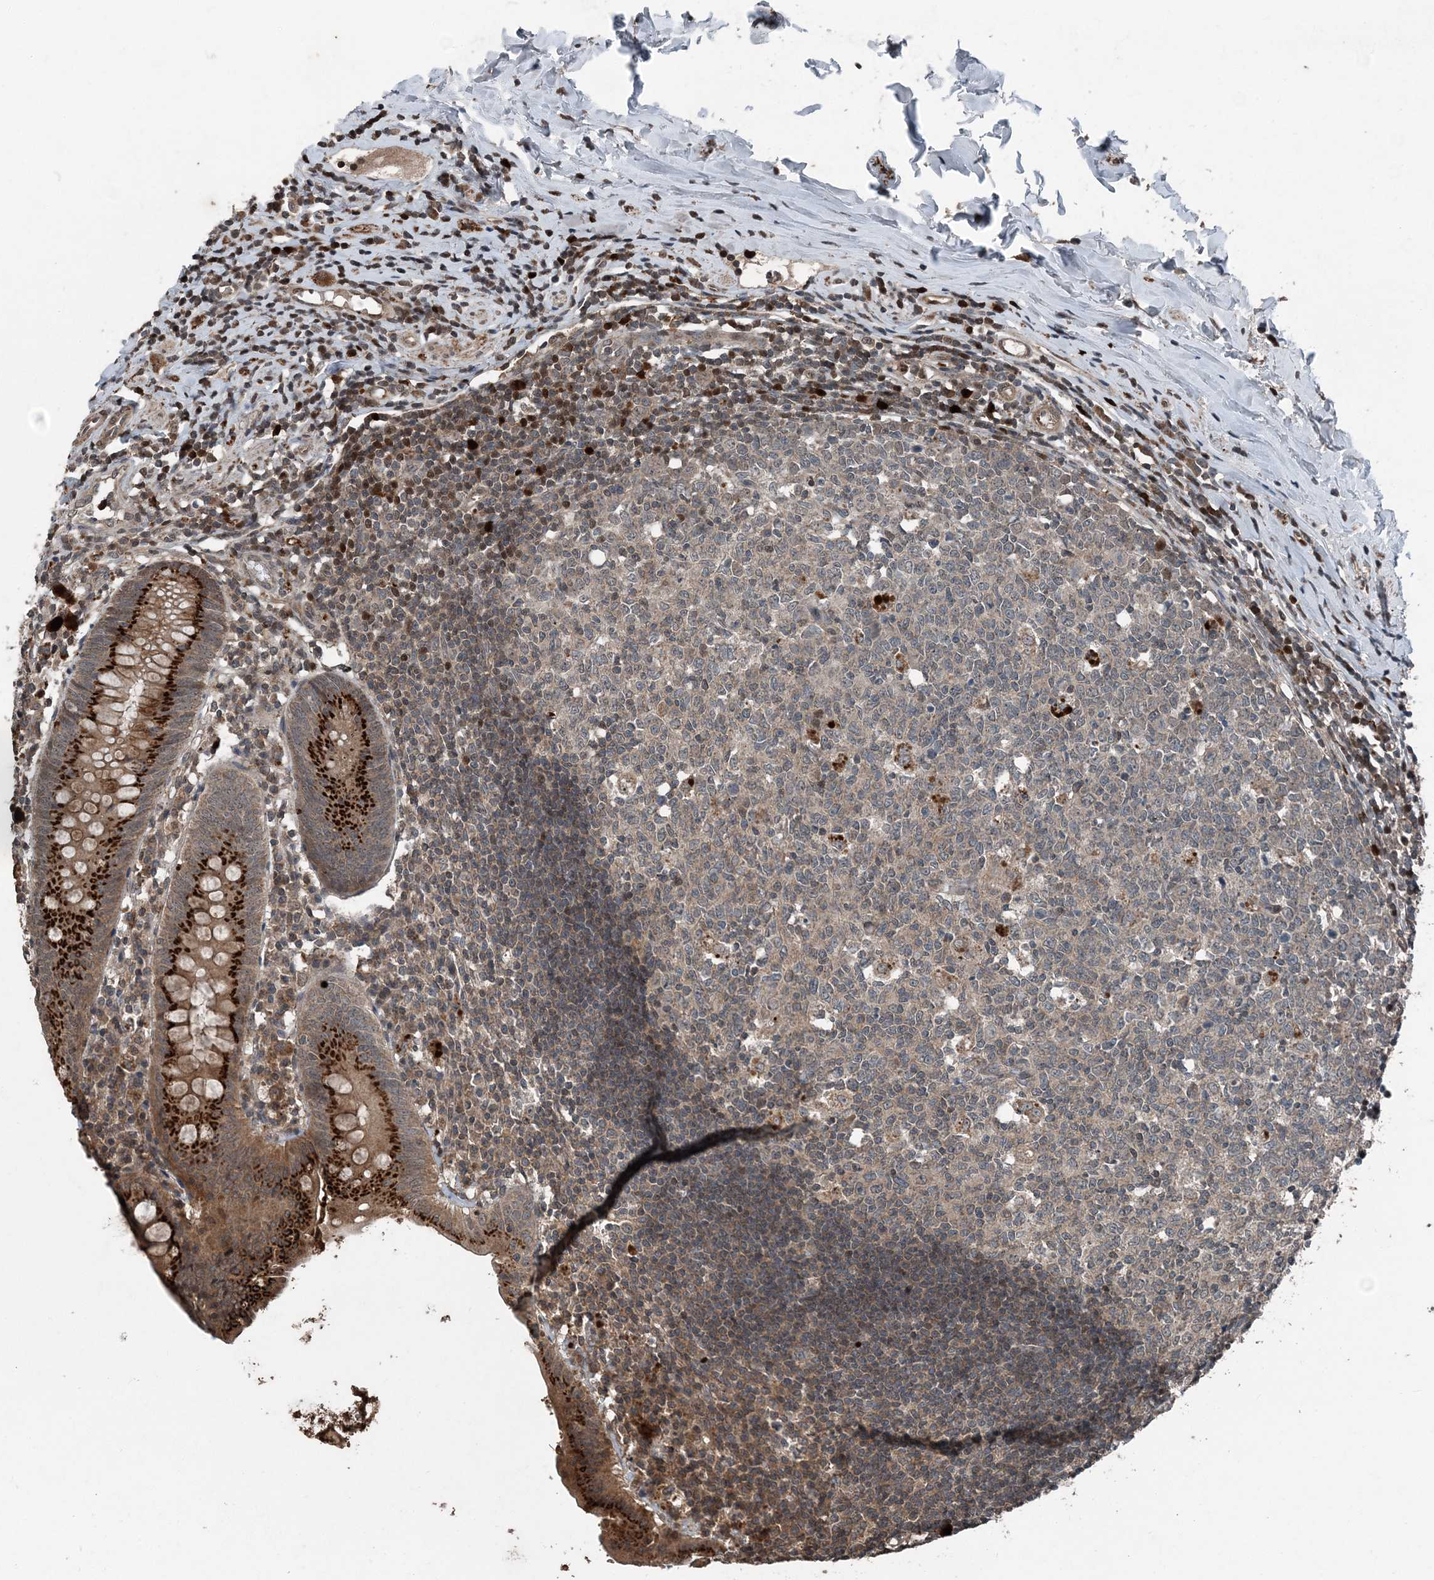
{"staining": {"intensity": "strong", "quantity": ">75%", "location": "cytoplasmic/membranous"}, "tissue": "appendix", "cell_type": "Glandular cells", "image_type": "normal", "snomed": [{"axis": "morphology", "description": "Normal tissue, NOS"}, {"axis": "topography", "description": "Appendix"}], "caption": "Strong cytoplasmic/membranous protein positivity is appreciated in approximately >75% of glandular cells in appendix.", "gene": "CFL1", "patient": {"sex": "female", "age": 54}}